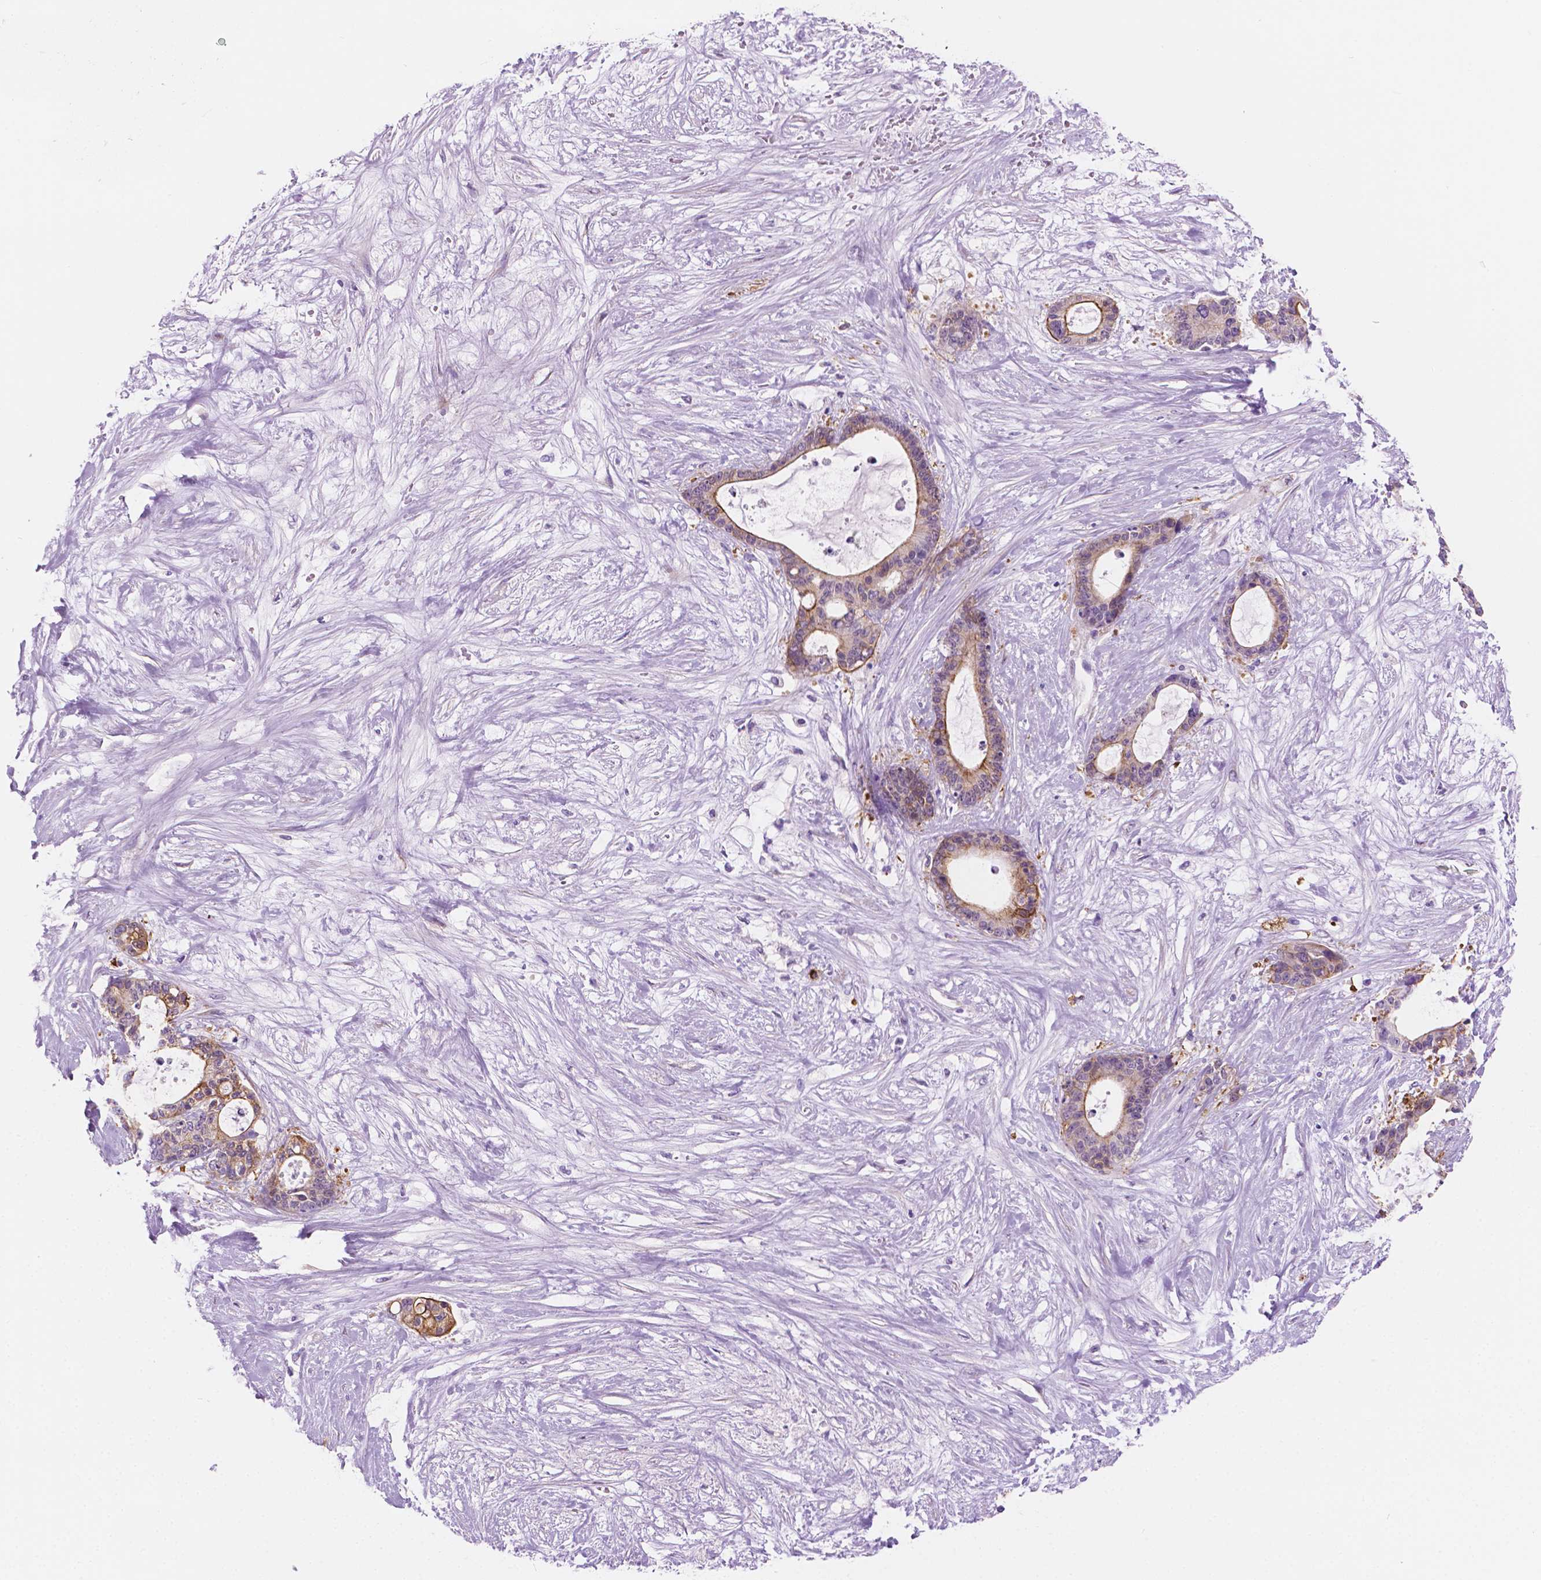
{"staining": {"intensity": "moderate", "quantity": "<25%", "location": "cytoplasmic/membranous"}, "tissue": "liver cancer", "cell_type": "Tumor cells", "image_type": "cancer", "snomed": [{"axis": "morphology", "description": "Normal tissue, NOS"}, {"axis": "morphology", "description": "Cholangiocarcinoma"}, {"axis": "topography", "description": "Liver"}, {"axis": "topography", "description": "Peripheral nerve tissue"}], "caption": "Human liver cancer stained for a protein (brown) exhibits moderate cytoplasmic/membranous positive staining in about <25% of tumor cells.", "gene": "EPPK1", "patient": {"sex": "female", "age": 73}}